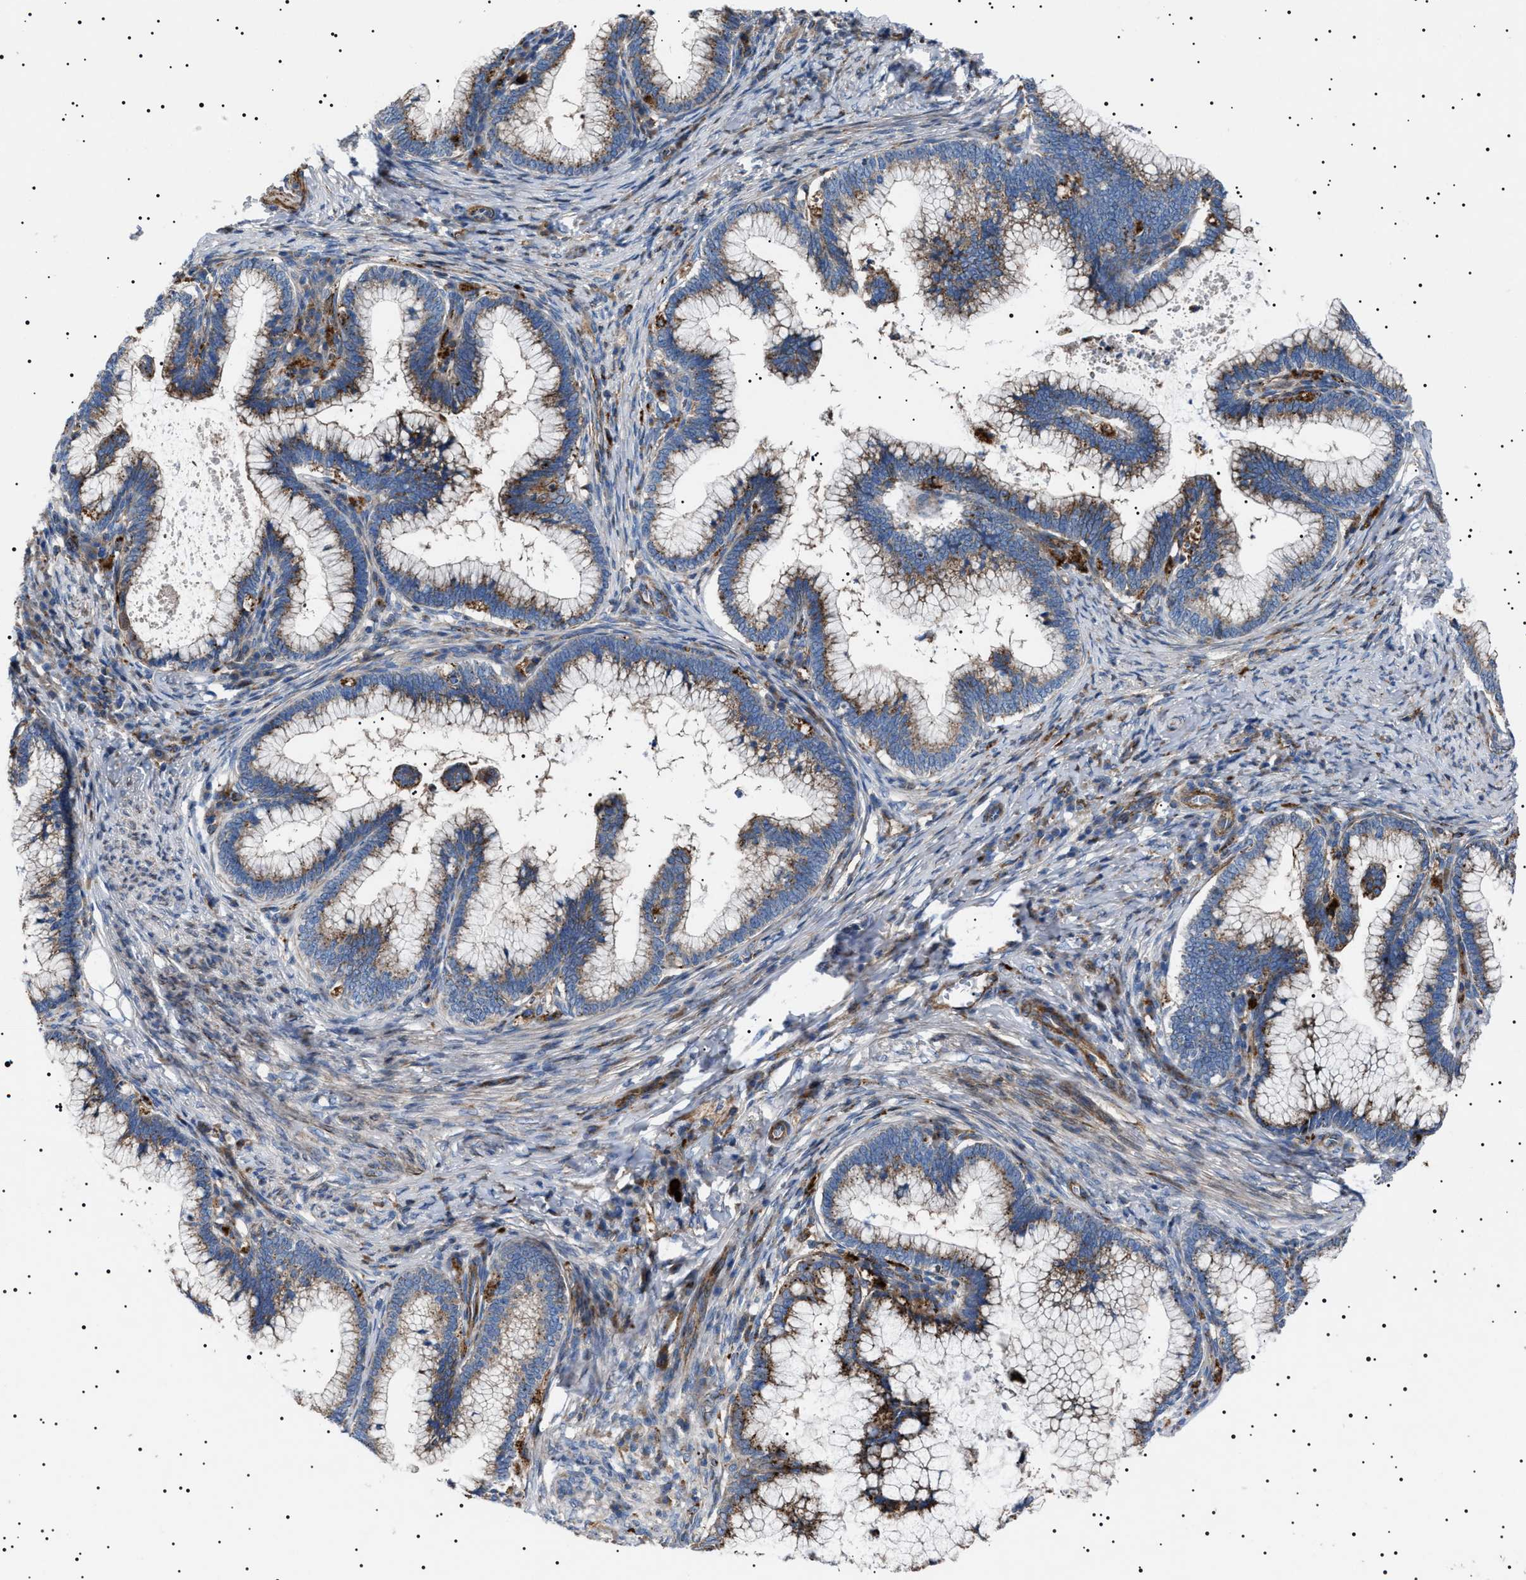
{"staining": {"intensity": "moderate", "quantity": "25%-75%", "location": "cytoplasmic/membranous"}, "tissue": "cervical cancer", "cell_type": "Tumor cells", "image_type": "cancer", "snomed": [{"axis": "morphology", "description": "Adenocarcinoma, NOS"}, {"axis": "topography", "description": "Cervix"}], "caption": "Cervical cancer (adenocarcinoma) stained for a protein exhibits moderate cytoplasmic/membranous positivity in tumor cells.", "gene": "NEU1", "patient": {"sex": "female", "age": 36}}